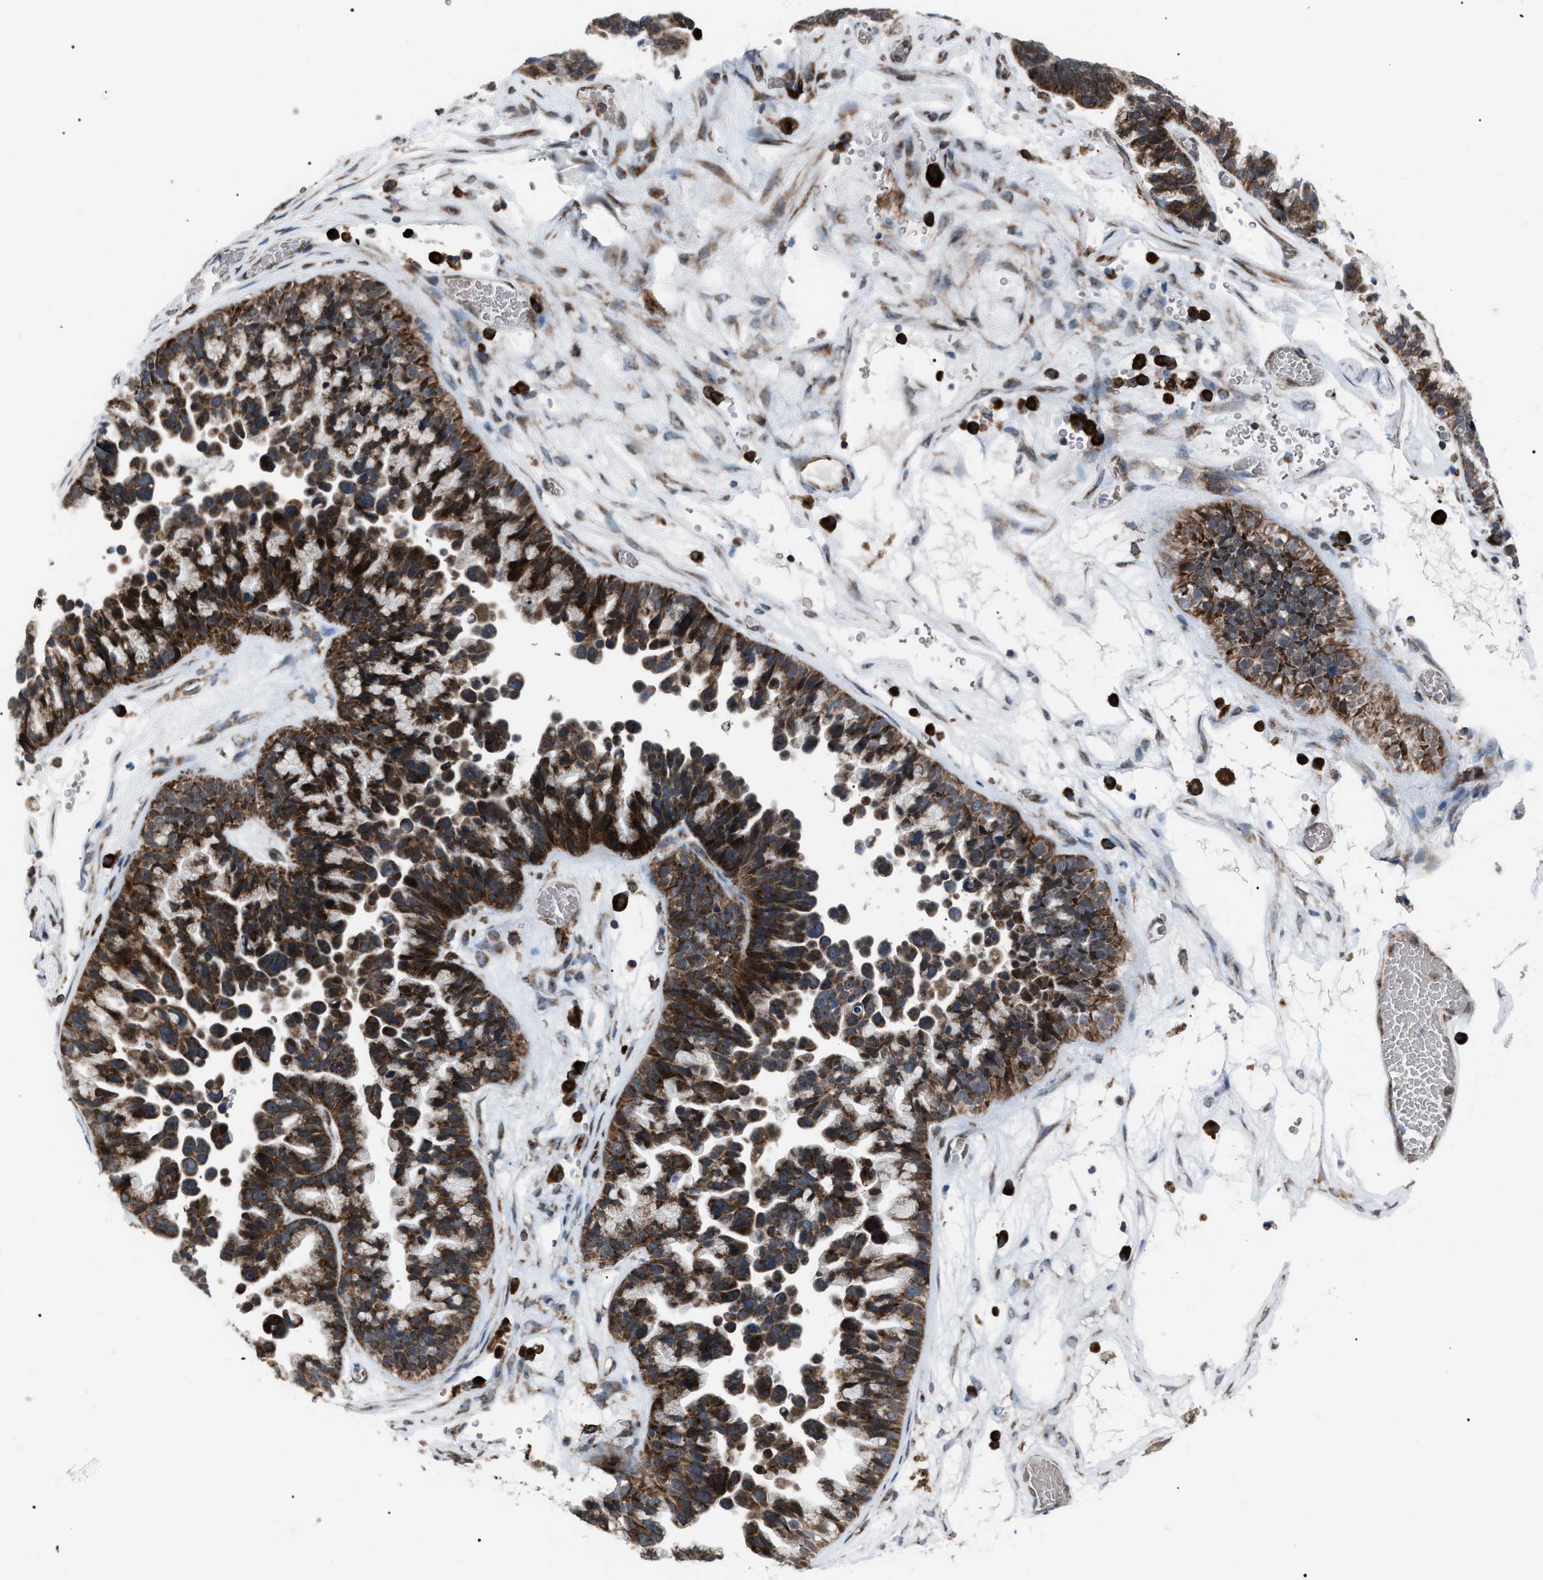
{"staining": {"intensity": "strong", "quantity": ">75%", "location": "cytoplasmic/membranous"}, "tissue": "ovarian cancer", "cell_type": "Tumor cells", "image_type": "cancer", "snomed": [{"axis": "morphology", "description": "Cystadenocarcinoma, serous, NOS"}, {"axis": "topography", "description": "Ovary"}], "caption": "An immunohistochemistry (IHC) photomicrograph of neoplastic tissue is shown. Protein staining in brown shows strong cytoplasmic/membranous positivity in ovarian cancer (serous cystadenocarcinoma) within tumor cells.", "gene": "AGO2", "patient": {"sex": "female", "age": 56}}